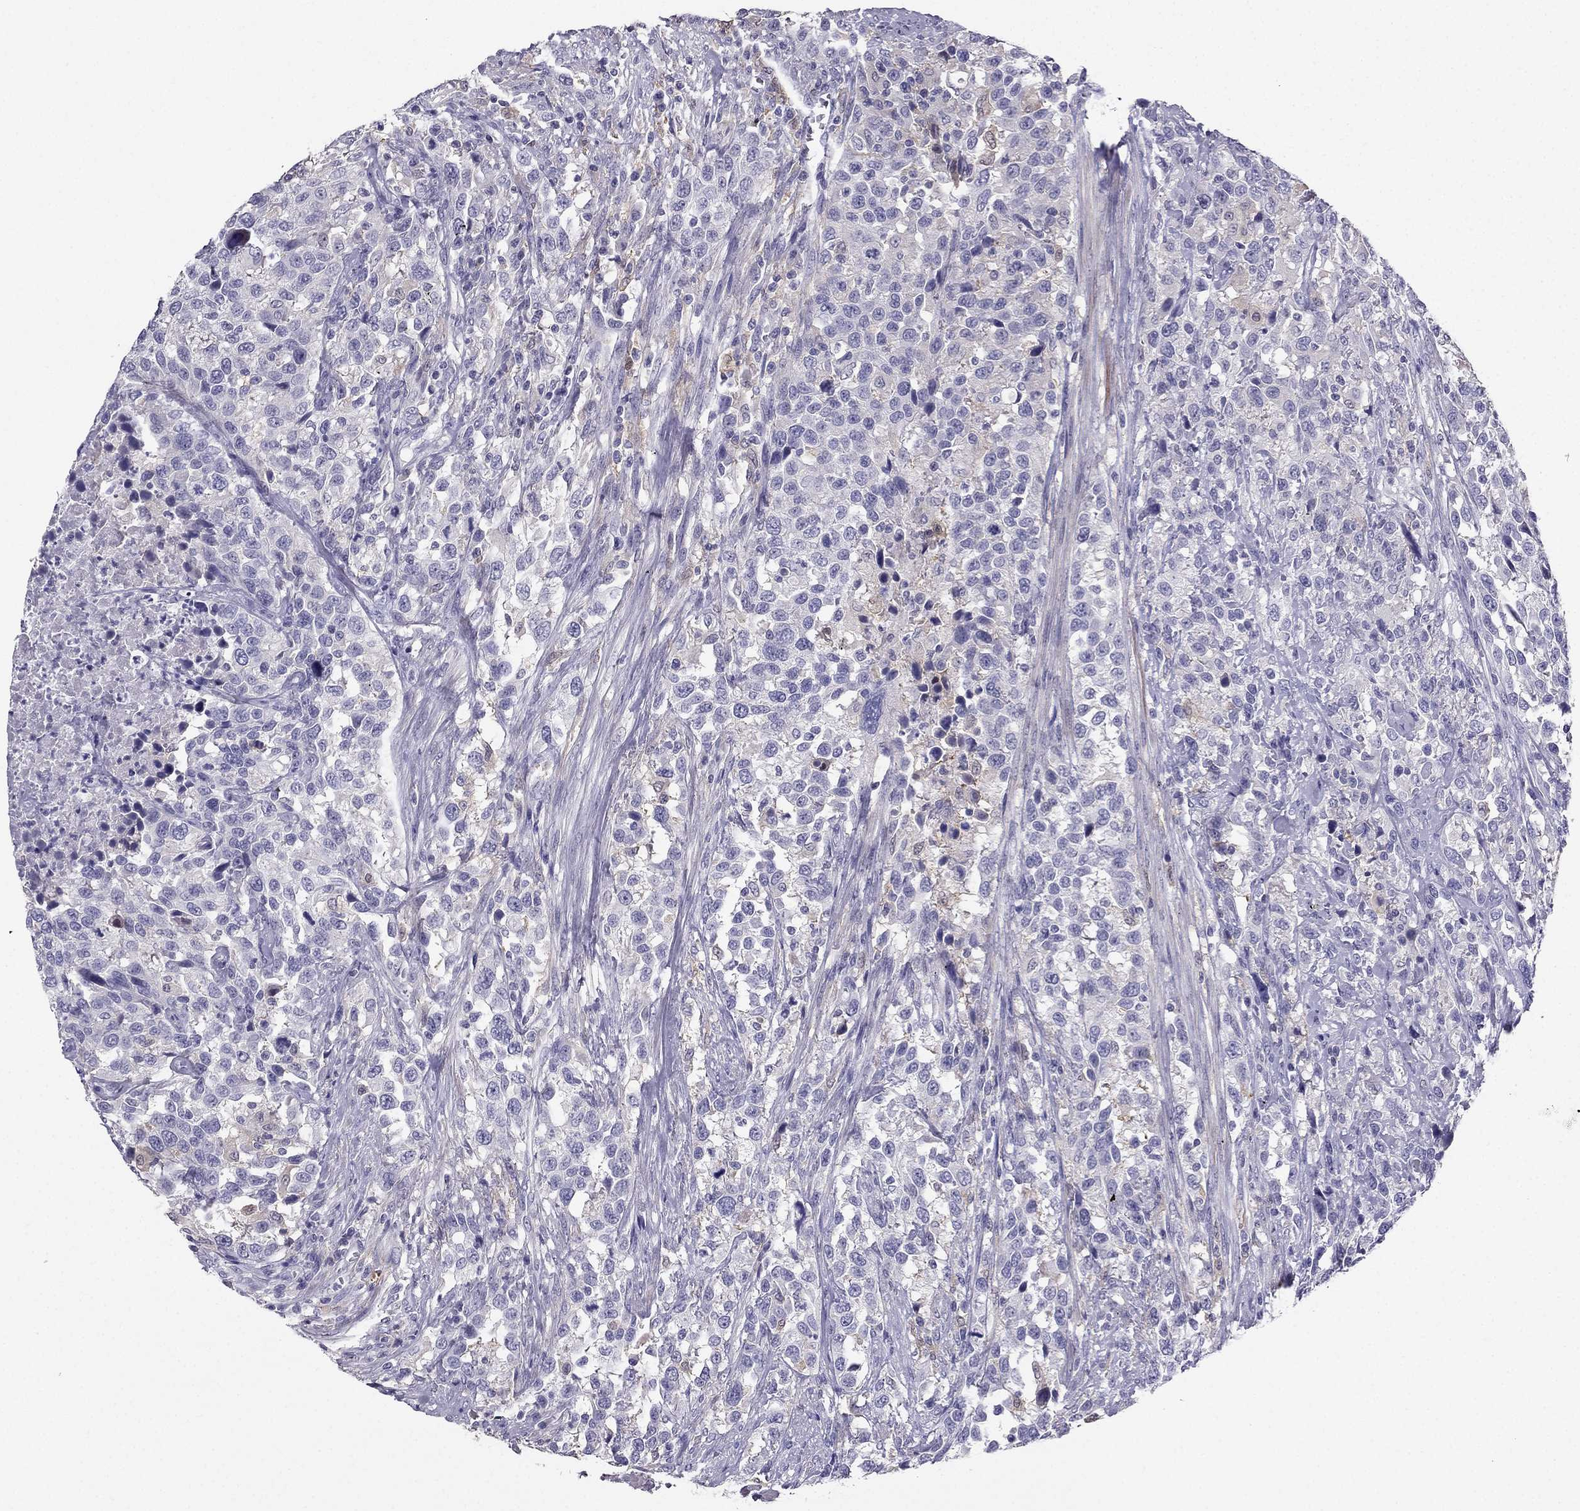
{"staining": {"intensity": "negative", "quantity": "none", "location": "none"}, "tissue": "urothelial cancer", "cell_type": "Tumor cells", "image_type": "cancer", "snomed": [{"axis": "morphology", "description": "Urothelial carcinoma, NOS"}, {"axis": "morphology", "description": "Urothelial carcinoma, High grade"}, {"axis": "topography", "description": "Urinary bladder"}], "caption": "DAB (3,3'-diaminobenzidine) immunohistochemical staining of human transitional cell carcinoma reveals no significant positivity in tumor cells. The staining was performed using DAB (3,3'-diaminobenzidine) to visualize the protein expression in brown, while the nuclei were stained in blue with hematoxylin (Magnification: 20x).", "gene": "LMTK3", "patient": {"sex": "female", "age": 64}}